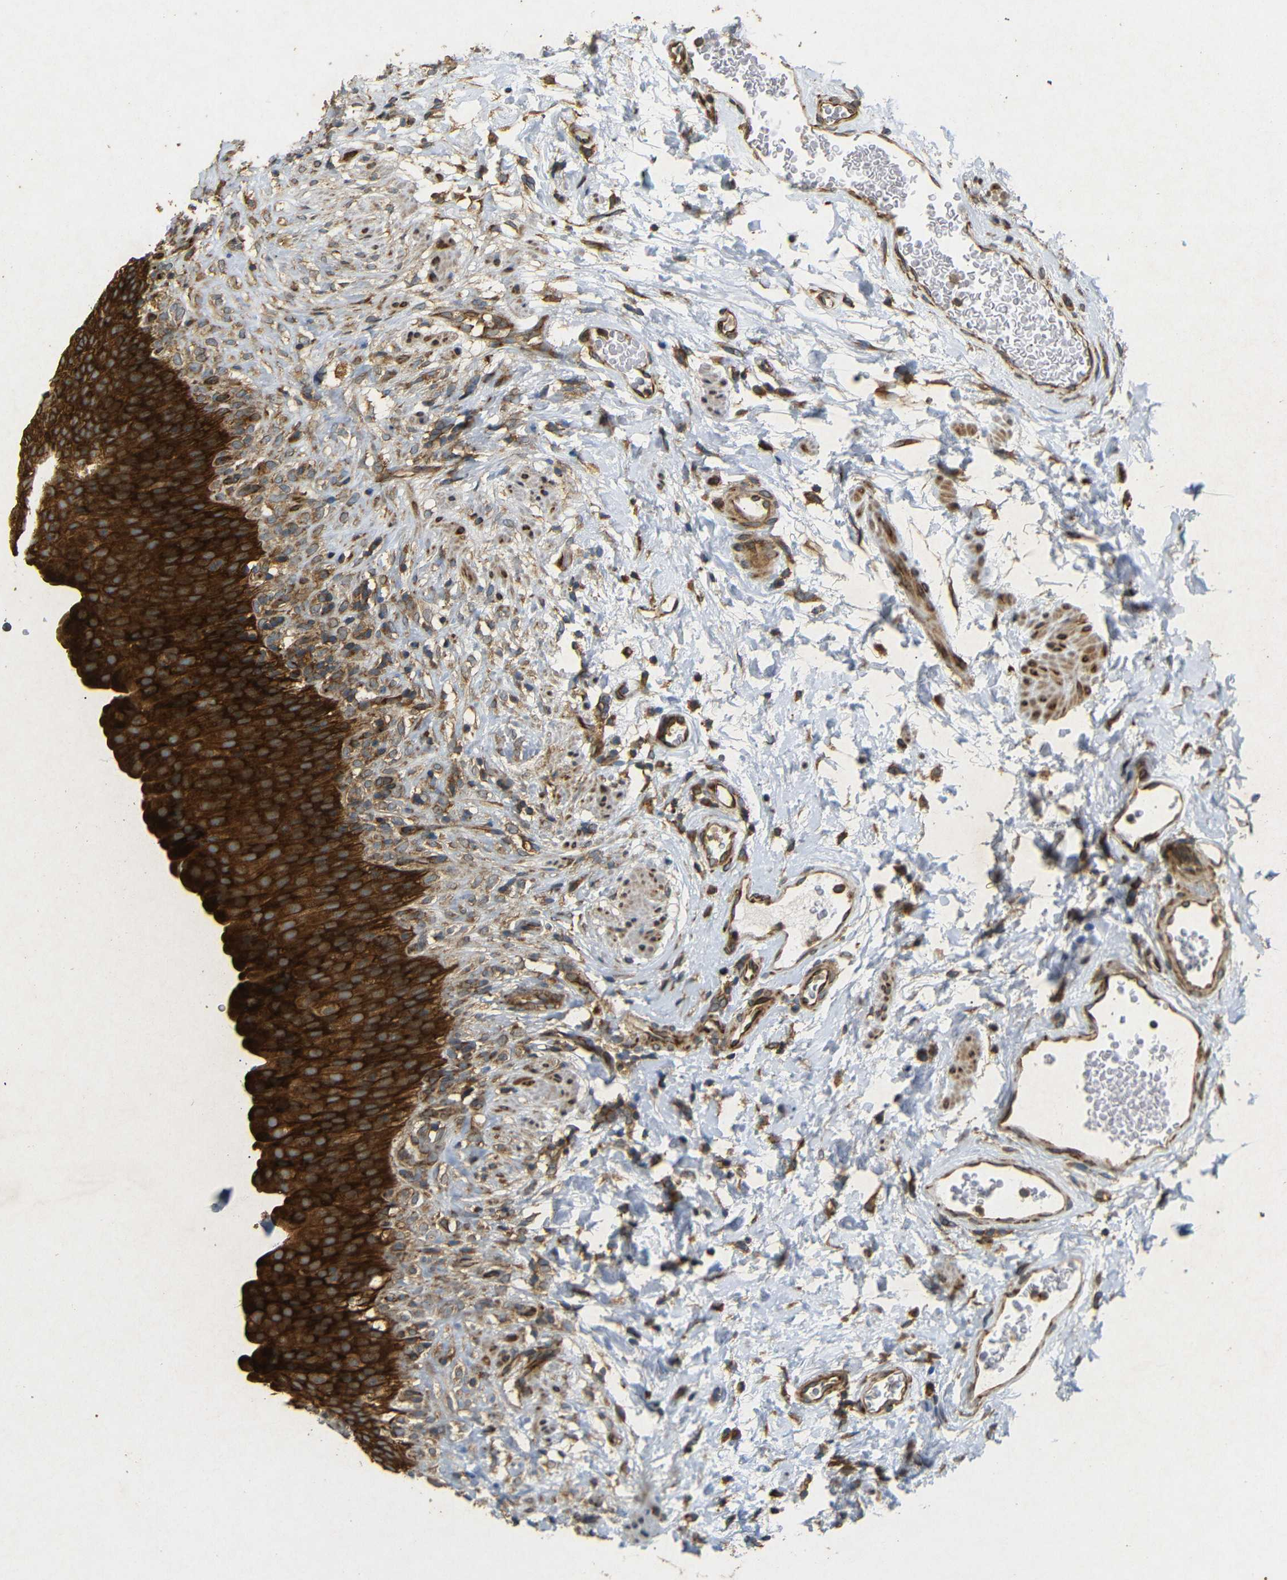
{"staining": {"intensity": "strong", "quantity": ">75%", "location": "cytoplasmic/membranous"}, "tissue": "urinary bladder", "cell_type": "Urothelial cells", "image_type": "normal", "snomed": [{"axis": "morphology", "description": "Normal tissue, NOS"}, {"axis": "topography", "description": "Urinary bladder"}], "caption": "Immunohistochemistry photomicrograph of normal urinary bladder stained for a protein (brown), which reveals high levels of strong cytoplasmic/membranous expression in approximately >75% of urothelial cells.", "gene": "BTF3", "patient": {"sex": "female", "age": 79}}